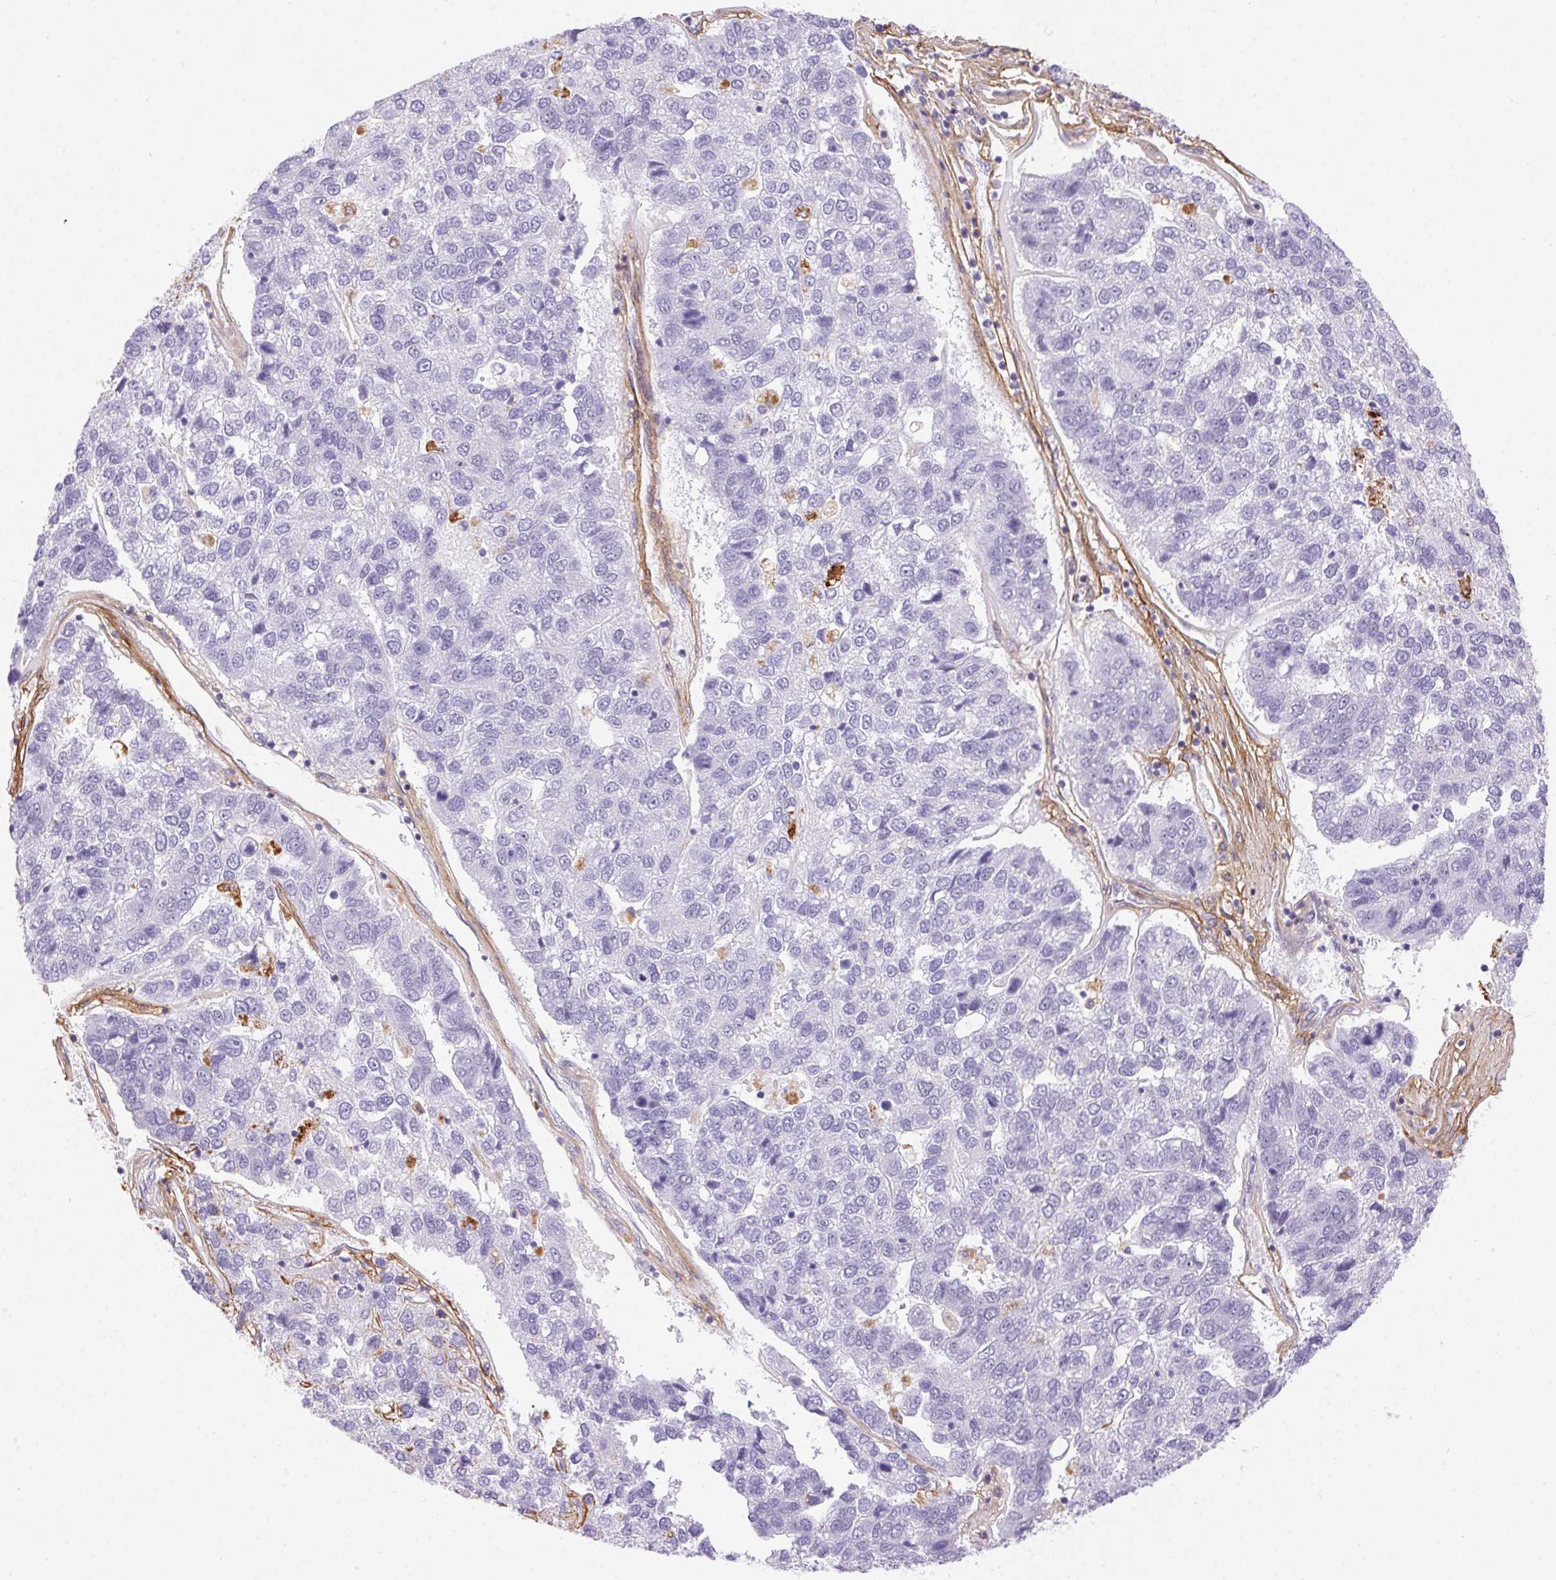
{"staining": {"intensity": "negative", "quantity": "none", "location": "none"}, "tissue": "pancreatic cancer", "cell_type": "Tumor cells", "image_type": "cancer", "snomed": [{"axis": "morphology", "description": "Adenocarcinoma, NOS"}, {"axis": "topography", "description": "Pancreas"}], "caption": "Adenocarcinoma (pancreatic) was stained to show a protein in brown. There is no significant positivity in tumor cells.", "gene": "PDZD2", "patient": {"sex": "female", "age": 61}}